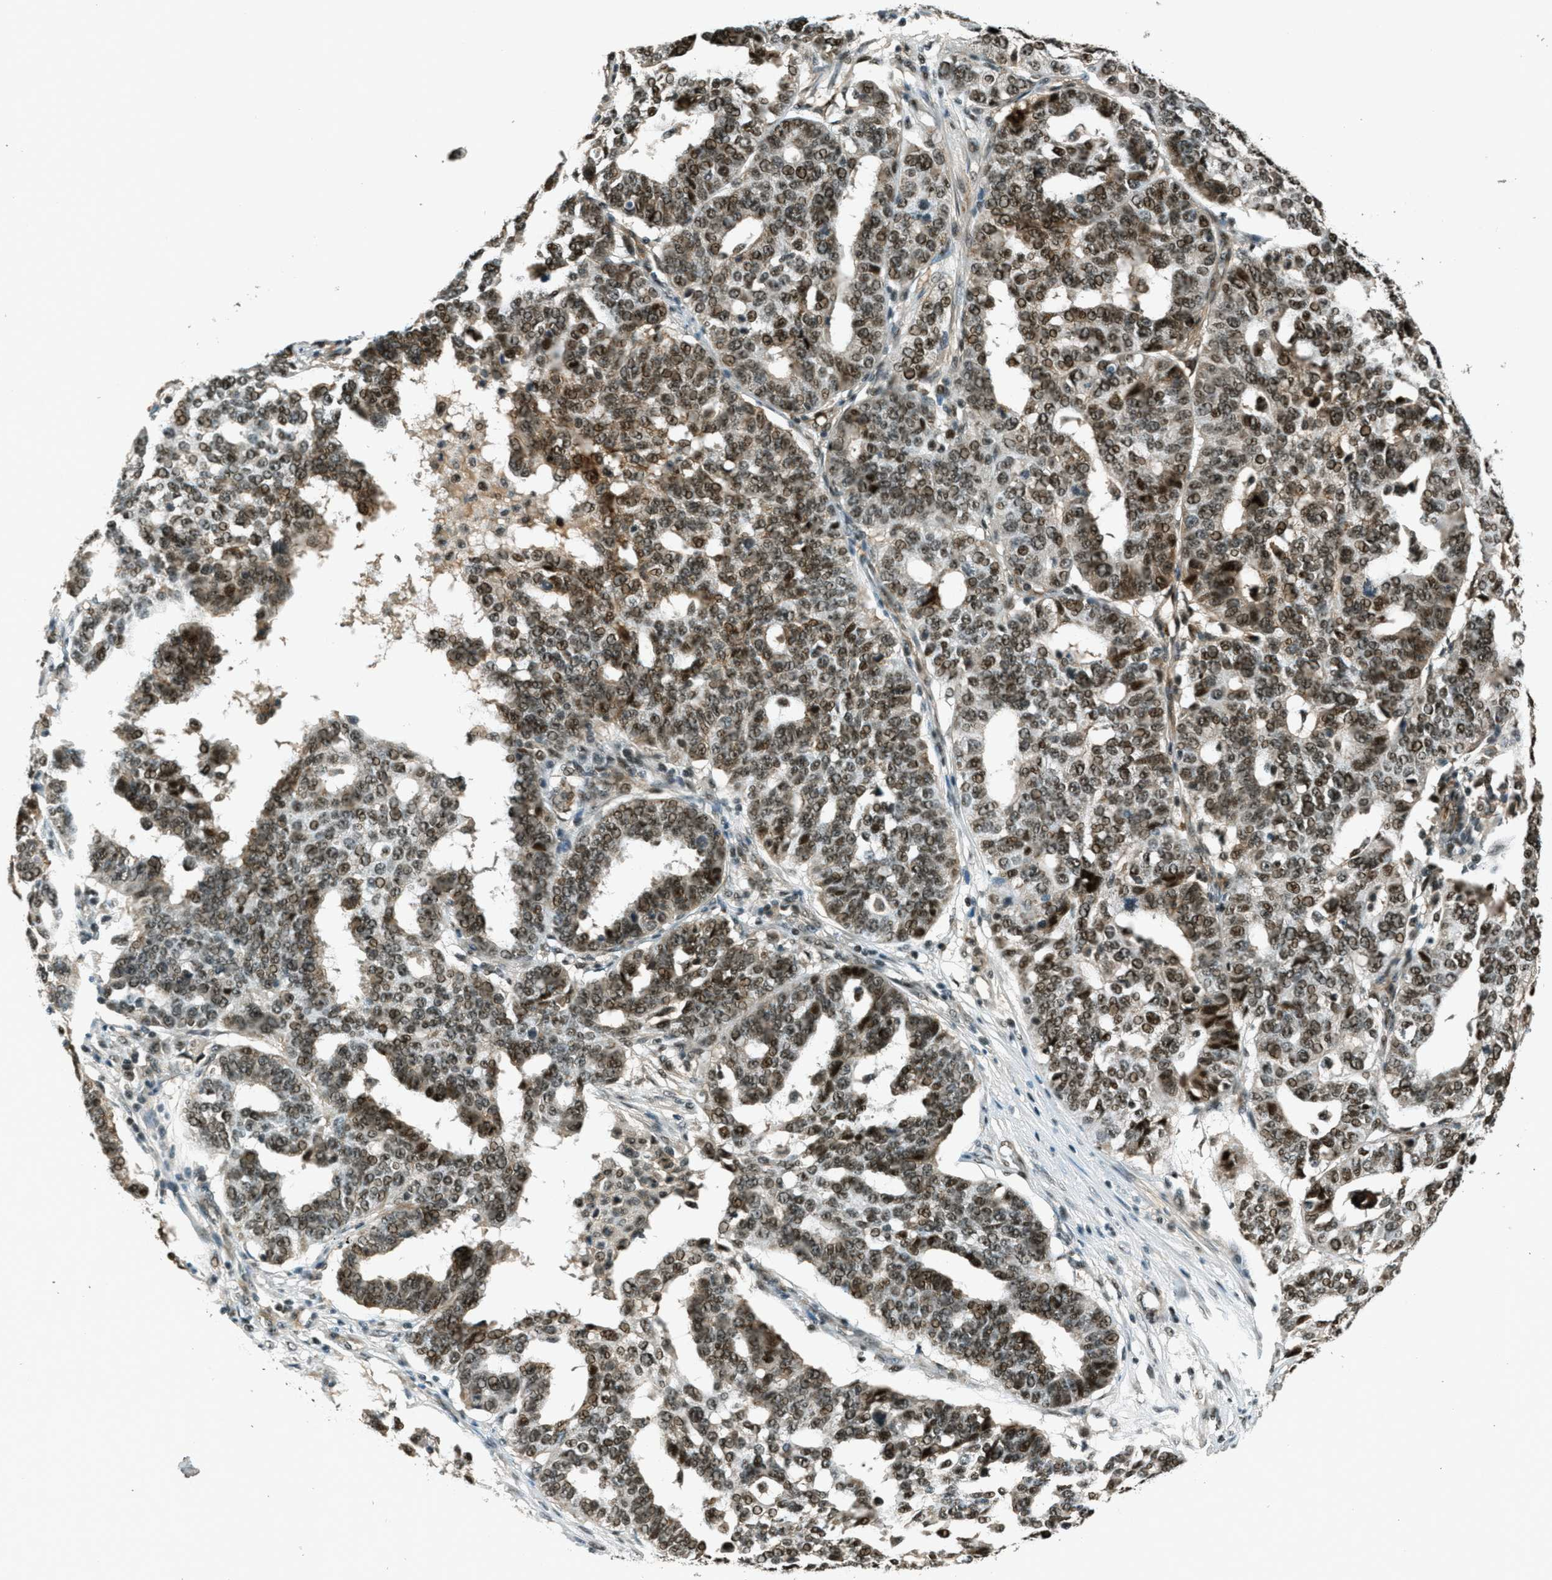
{"staining": {"intensity": "strong", "quantity": ">75%", "location": "nuclear"}, "tissue": "ovarian cancer", "cell_type": "Tumor cells", "image_type": "cancer", "snomed": [{"axis": "morphology", "description": "Cystadenocarcinoma, serous, NOS"}, {"axis": "topography", "description": "Ovary"}], "caption": "Ovarian serous cystadenocarcinoma stained for a protein (brown) demonstrates strong nuclear positive positivity in approximately >75% of tumor cells.", "gene": "FOXM1", "patient": {"sex": "female", "age": 59}}